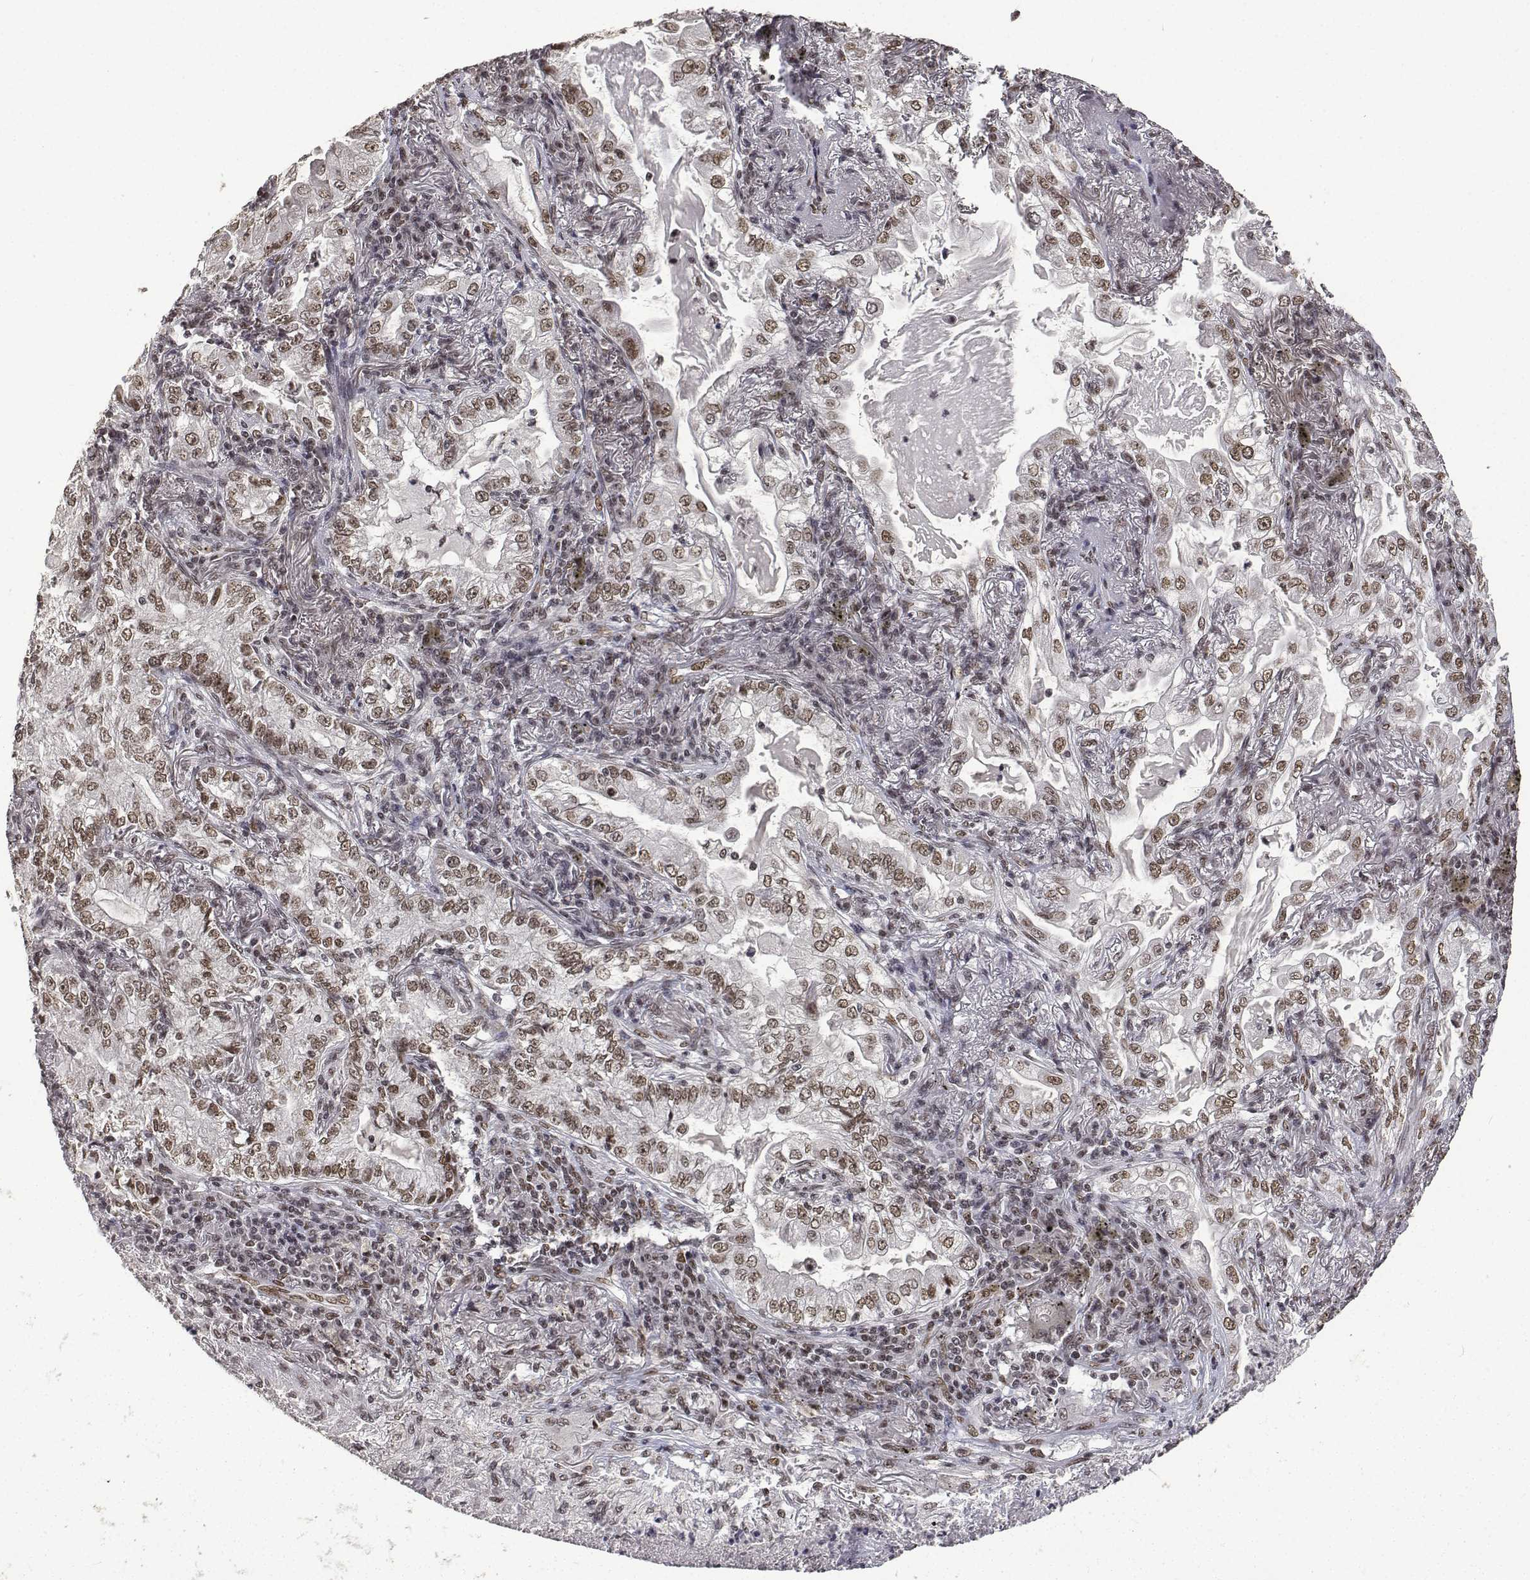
{"staining": {"intensity": "moderate", "quantity": ">75%", "location": "nuclear"}, "tissue": "lung cancer", "cell_type": "Tumor cells", "image_type": "cancer", "snomed": [{"axis": "morphology", "description": "Adenocarcinoma, NOS"}, {"axis": "topography", "description": "Lung"}], "caption": "Moderate nuclear expression for a protein is appreciated in approximately >75% of tumor cells of lung cancer (adenocarcinoma) using IHC.", "gene": "ATRX", "patient": {"sex": "female", "age": 73}}